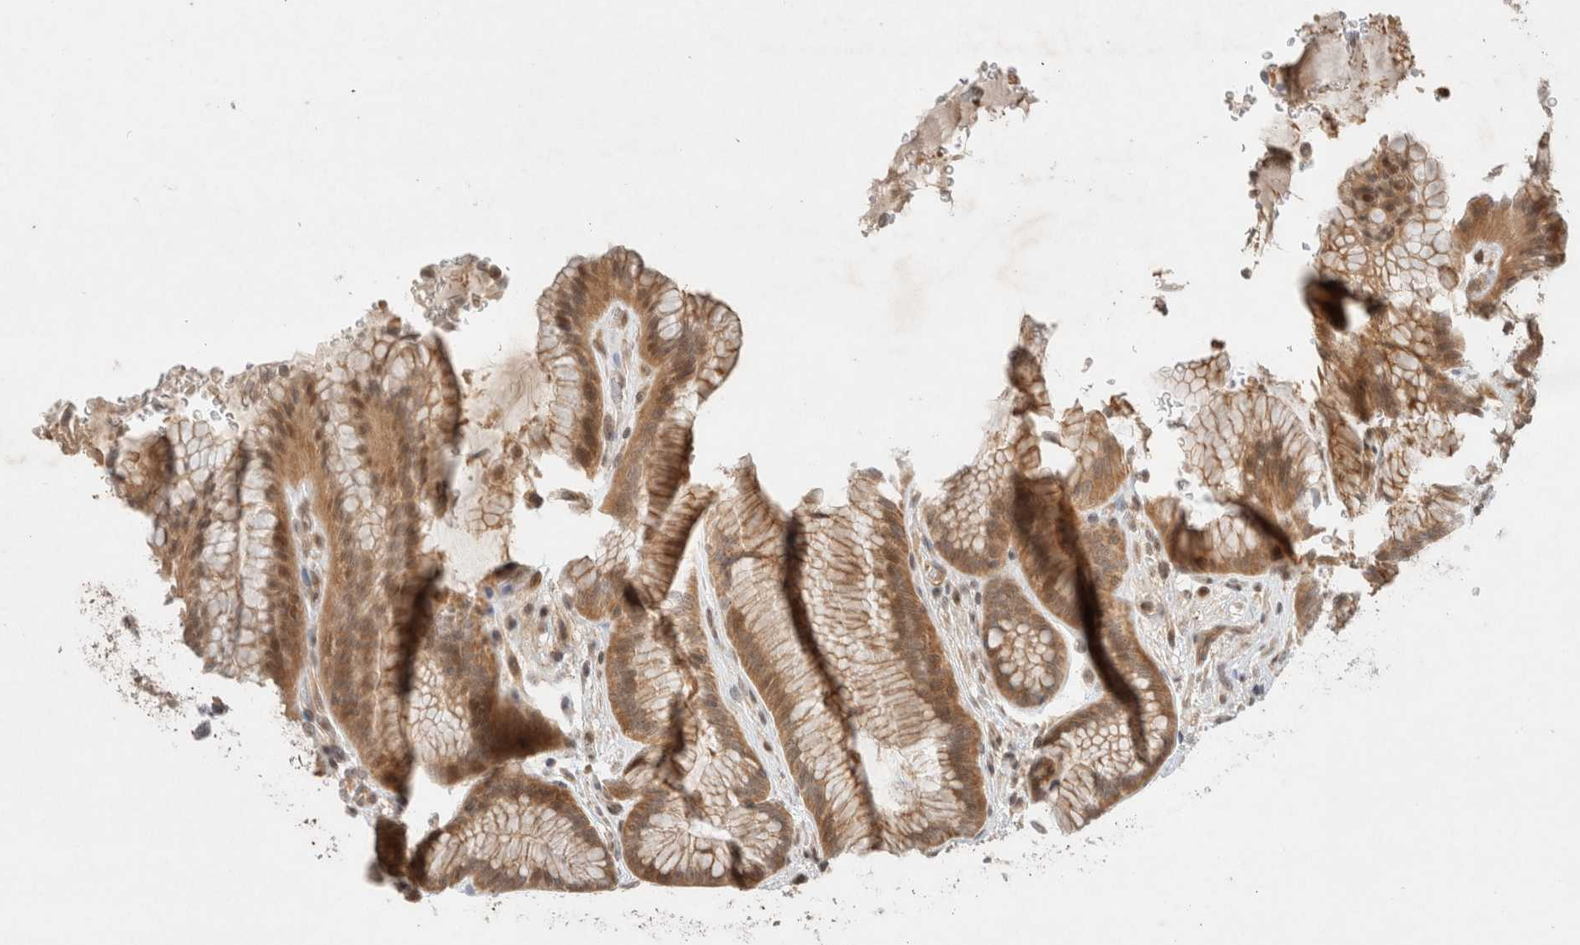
{"staining": {"intensity": "moderate", "quantity": ">75%", "location": "cytoplasmic/membranous"}, "tissue": "stomach", "cell_type": "Glandular cells", "image_type": "normal", "snomed": [{"axis": "morphology", "description": "Normal tissue, NOS"}, {"axis": "topography", "description": "Stomach"}], "caption": "The photomicrograph shows a brown stain indicating the presence of a protein in the cytoplasmic/membranous of glandular cells in stomach.", "gene": "CAAP1", "patient": {"sex": "male", "age": 42}}